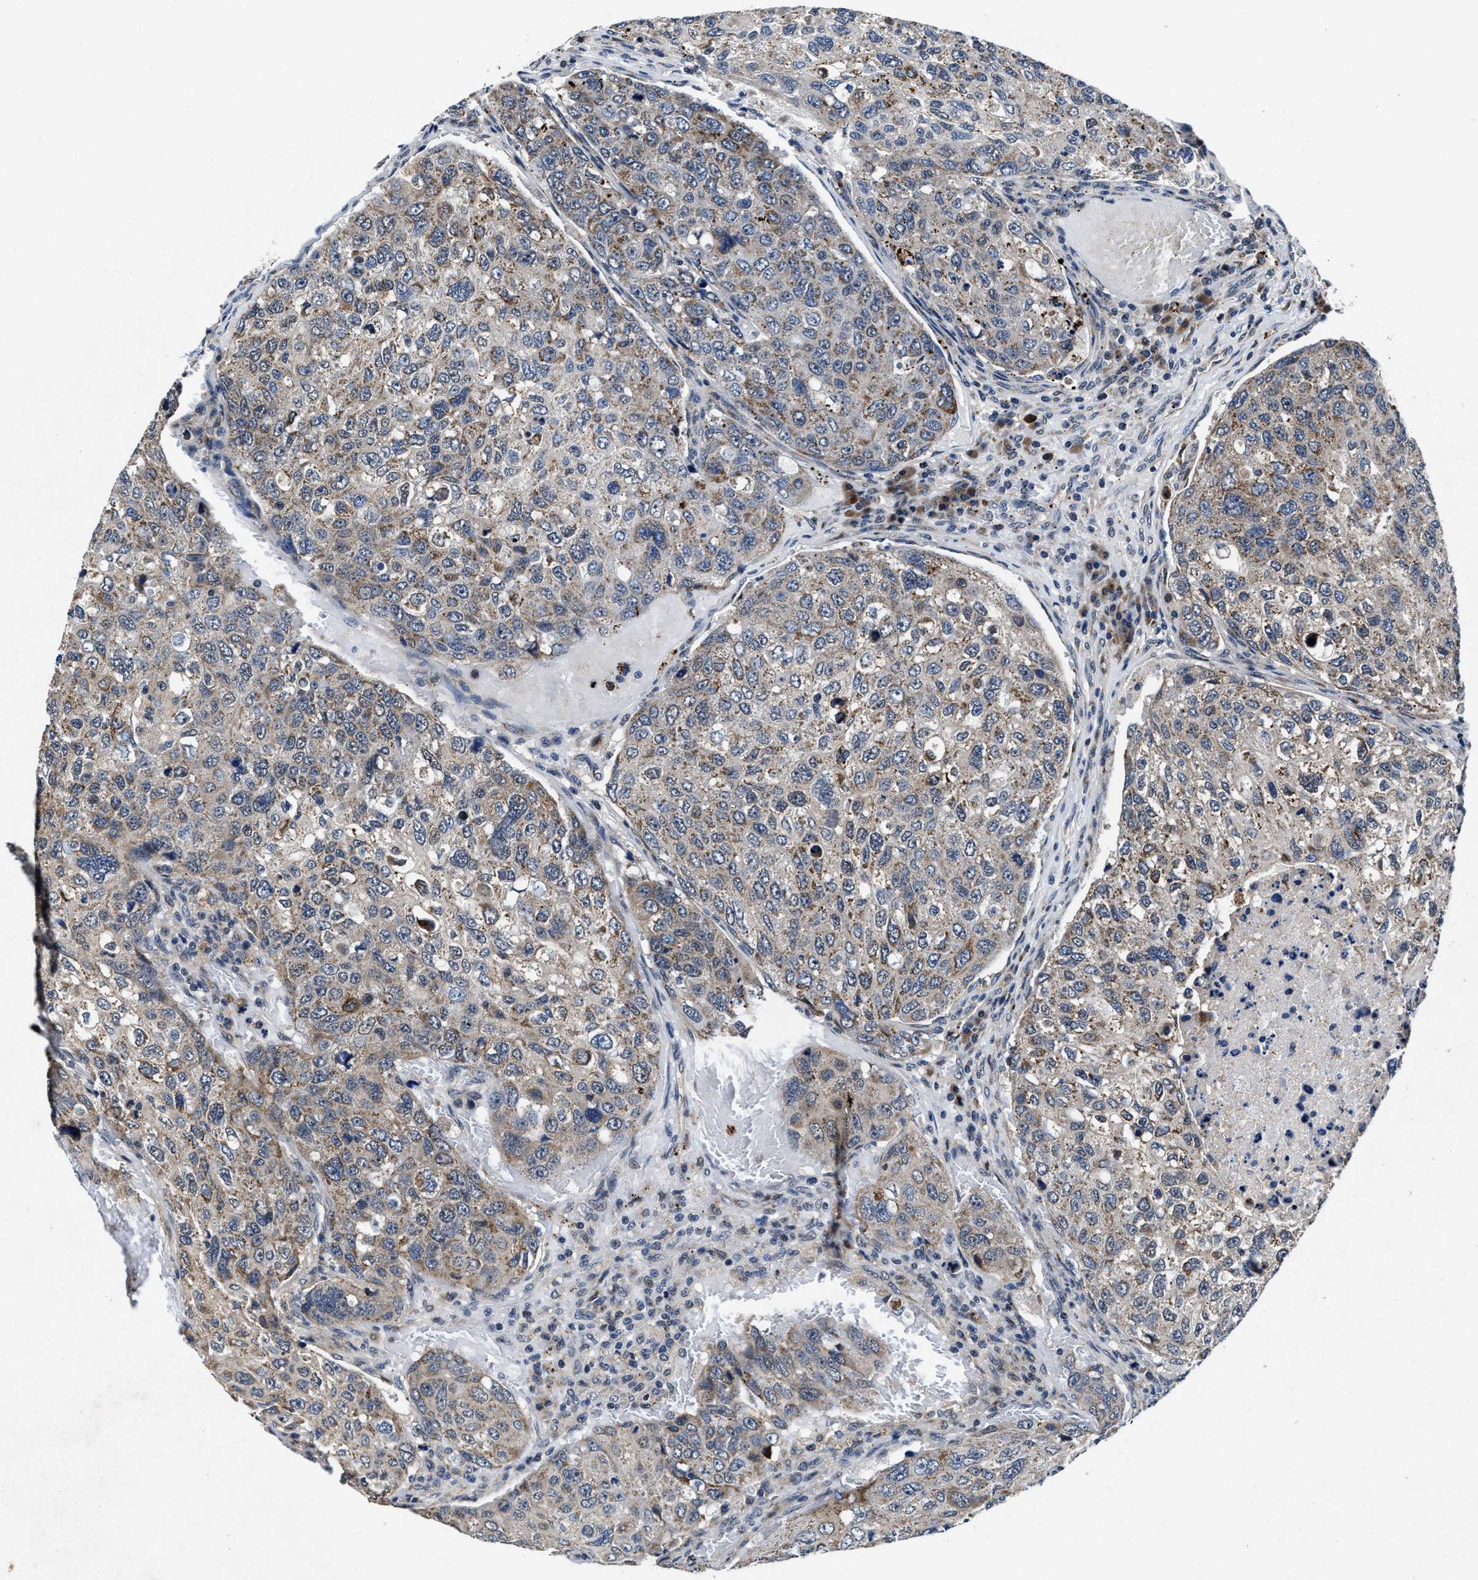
{"staining": {"intensity": "weak", "quantity": ">75%", "location": "cytoplasmic/membranous"}, "tissue": "urothelial cancer", "cell_type": "Tumor cells", "image_type": "cancer", "snomed": [{"axis": "morphology", "description": "Urothelial carcinoma, High grade"}, {"axis": "topography", "description": "Lymph node"}, {"axis": "topography", "description": "Urinary bladder"}], "caption": "Protein staining exhibits weak cytoplasmic/membranous staining in about >75% of tumor cells in urothelial cancer.", "gene": "TMEM53", "patient": {"sex": "male", "age": 51}}